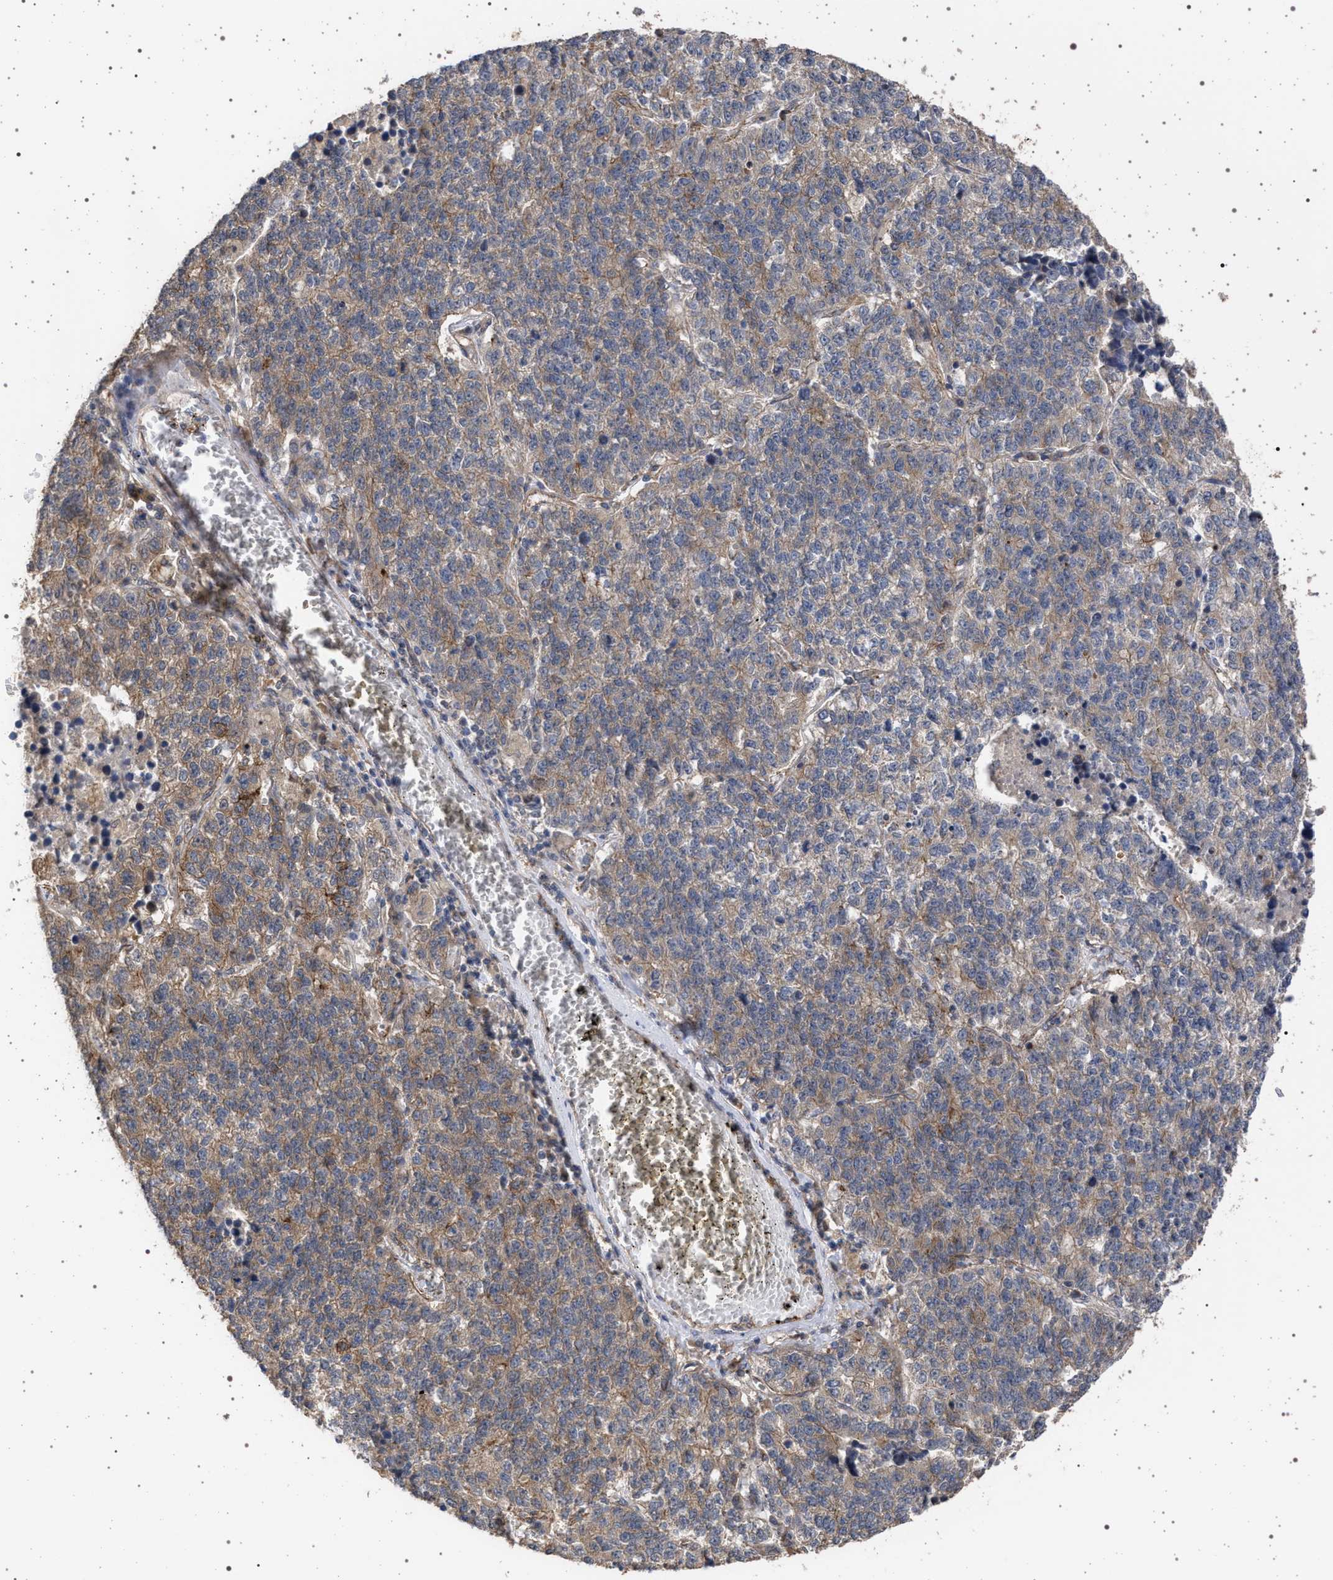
{"staining": {"intensity": "moderate", "quantity": "25%-75%", "location": "cytoplasmic/membranous"}, "tissue": "lung cancer", "cell_type": "Tumor cells", "image_type": "cancer", "snomed": [{"axis": "morphology", "description": "Adenocarcinoma, NOS"}, {"axis": "topography", "description": "Lung"}], "caption": "Tumor cells display moderate cytoplasmic/membranous expression in about 25%-75% of cells in adenocarcinoma (lung).", "gene": "IFT20", "patient": {"sex": "male", "age": 49}}